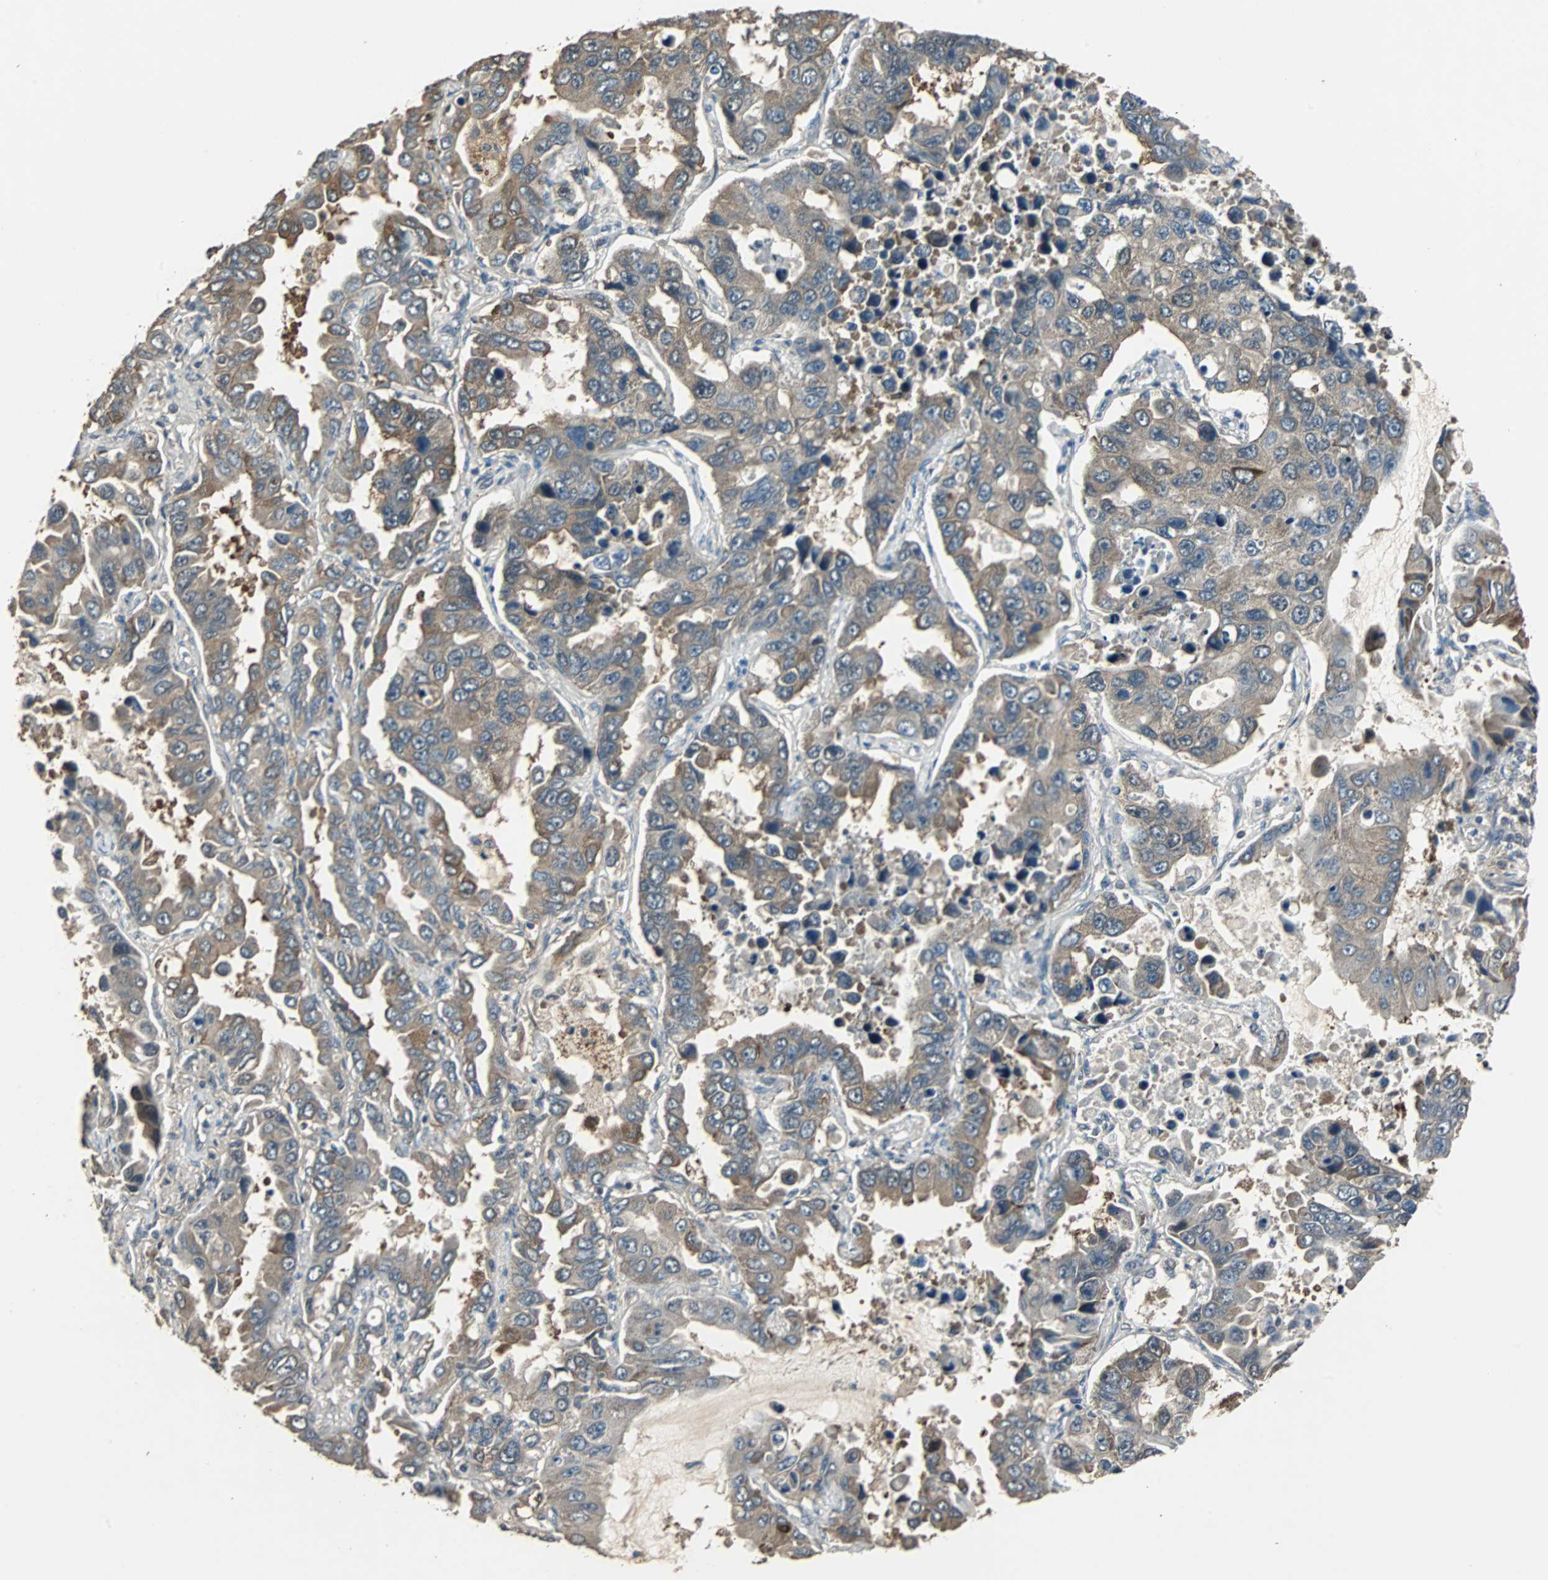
{"staining": {"intensity": "moderate", "quantity": "25%-75%", "location": "cytoplasmic/membranous"}, "tissue": "lung cancer", "cell_type": "Tumor cells", "image_type": "cancer", "snomed": [{"axis": "morphology", "description": "Adenocarcinoma, NOS"}, {"axis": "topography", "description": "Lung"}], "caption": "Approximately 25%-75% of tumor cells in human lung adenocarcinoma reveal moderate cytoplasmic/membranous protein staining as visualized by brown immunohistochemical staining.", "gene": "ABHD2", "patient": {"sex": "male", "age": 64}}